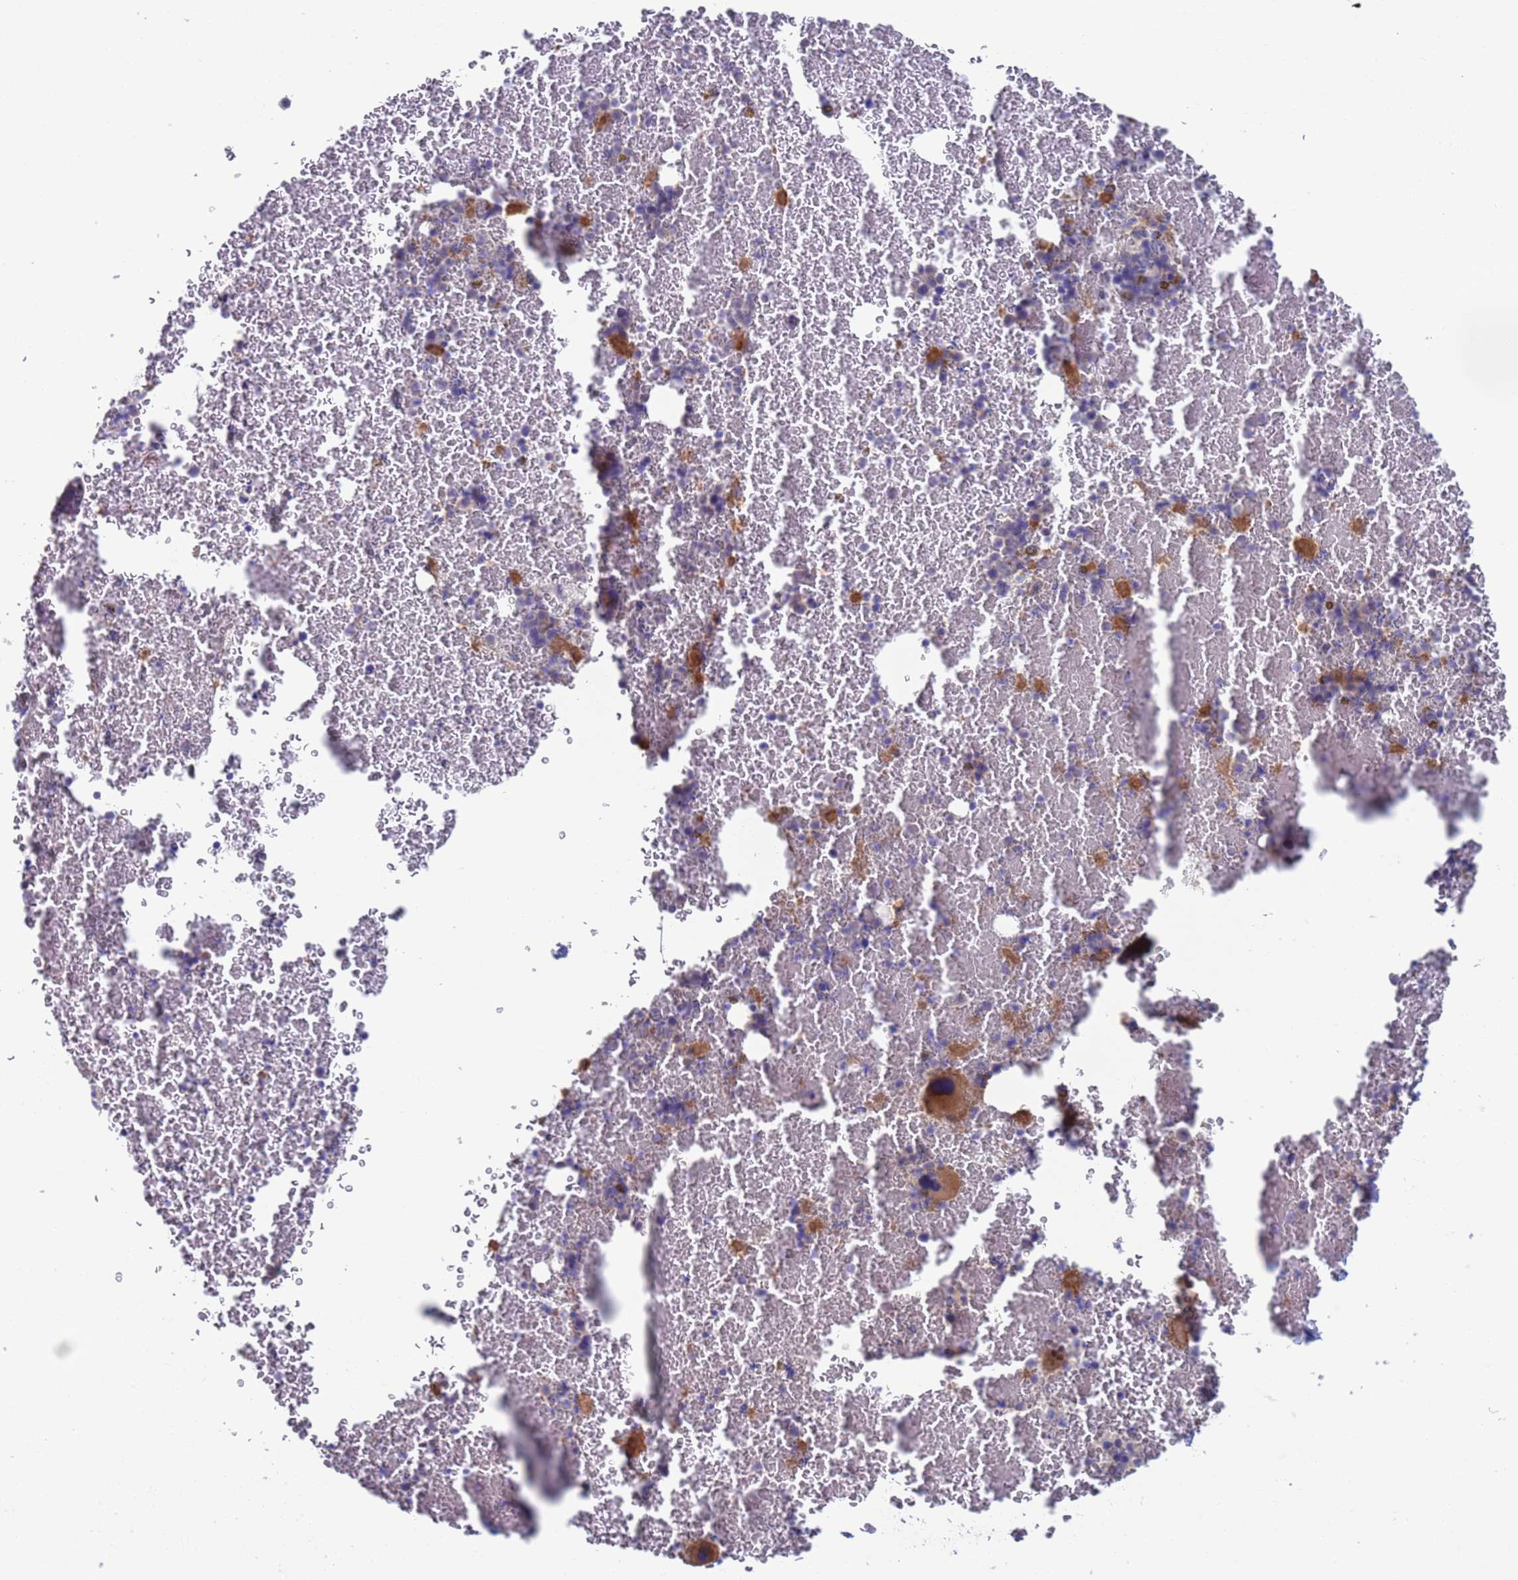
{"staining": {"intensity": "moderate", "quantity": "<25%", "location": "cytoplasmic/membranous"}, "tissue": "bone marrow", "cell_type": "Hematopoietic cells", "image_type": "normal", "snomed": [{"axis": "morphology", "description": "Normal tissue, NOS"}, {"axis": "topography", "description": "Bone marrow"}], "caption": "A low amount of moderate cytoplasmic/membranous staining is seen in about <25% of hematopoietic cells in benign bone marrow.", "gene": "PET117", "patient": {"sex": "female", "age": 48}}